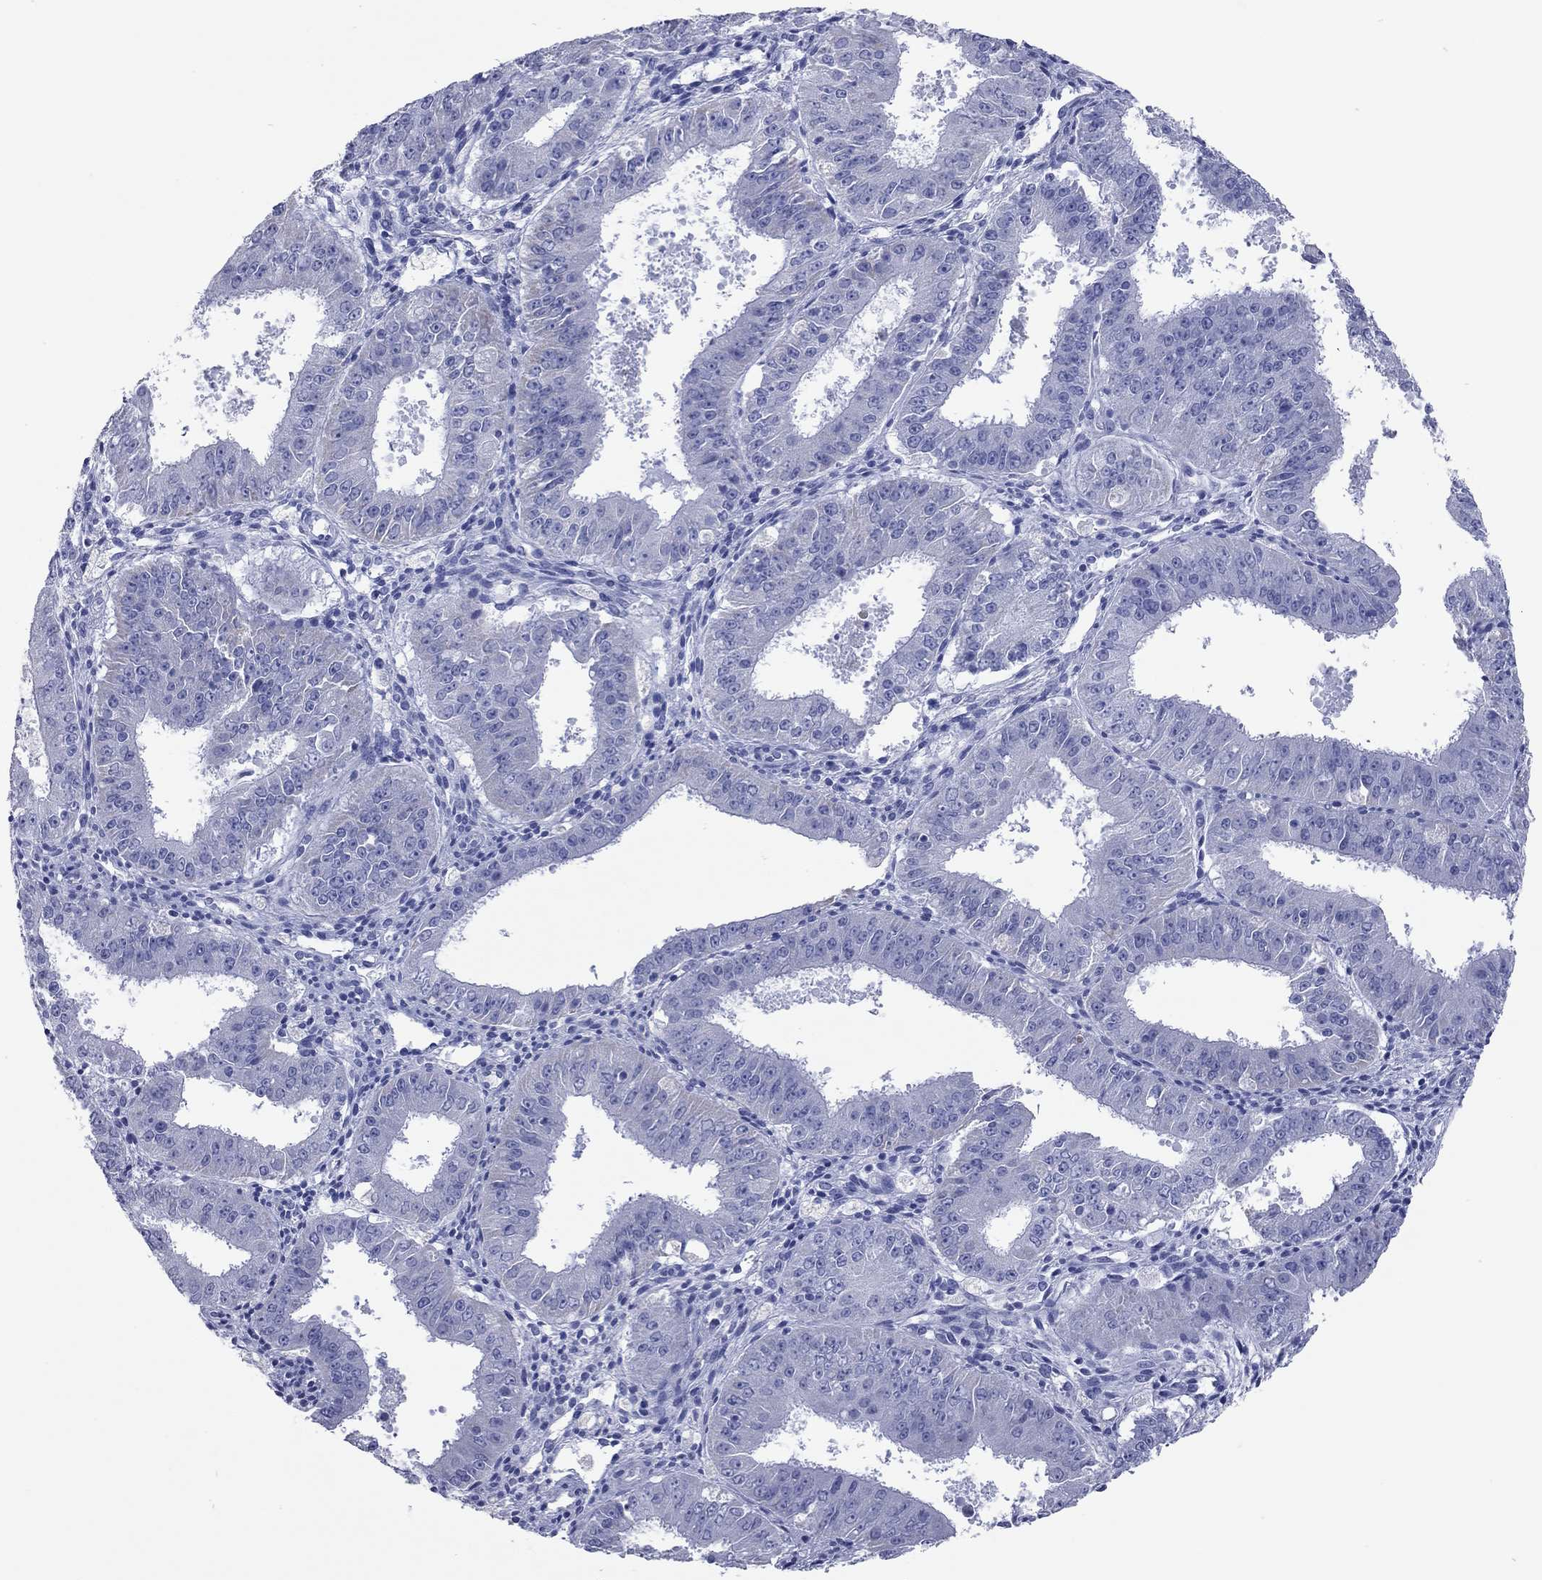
{"staining": {"intensity": "negative", "quantity": "none", "location": "none"}, "tissue": "ovarian cancer", "cell_type": "Tumor cells", "image_type": "cancer", "snomed": [{"axis": "morphology", "description": "Carcinoma, endometroid"}, {"axis": "topography", "description": "Ovary"}], "caption": "Immunohistochemistry (IHC) micrograph of neoplastic tissue: human ovarian cancer (endometroid carcinoma) stained with DAB (3,3'-diaminobenzidine) reveals no significant protein expression in tumor cells.", "gene": "VSIG10", "patient": {"sex": "female", "age": 42}}